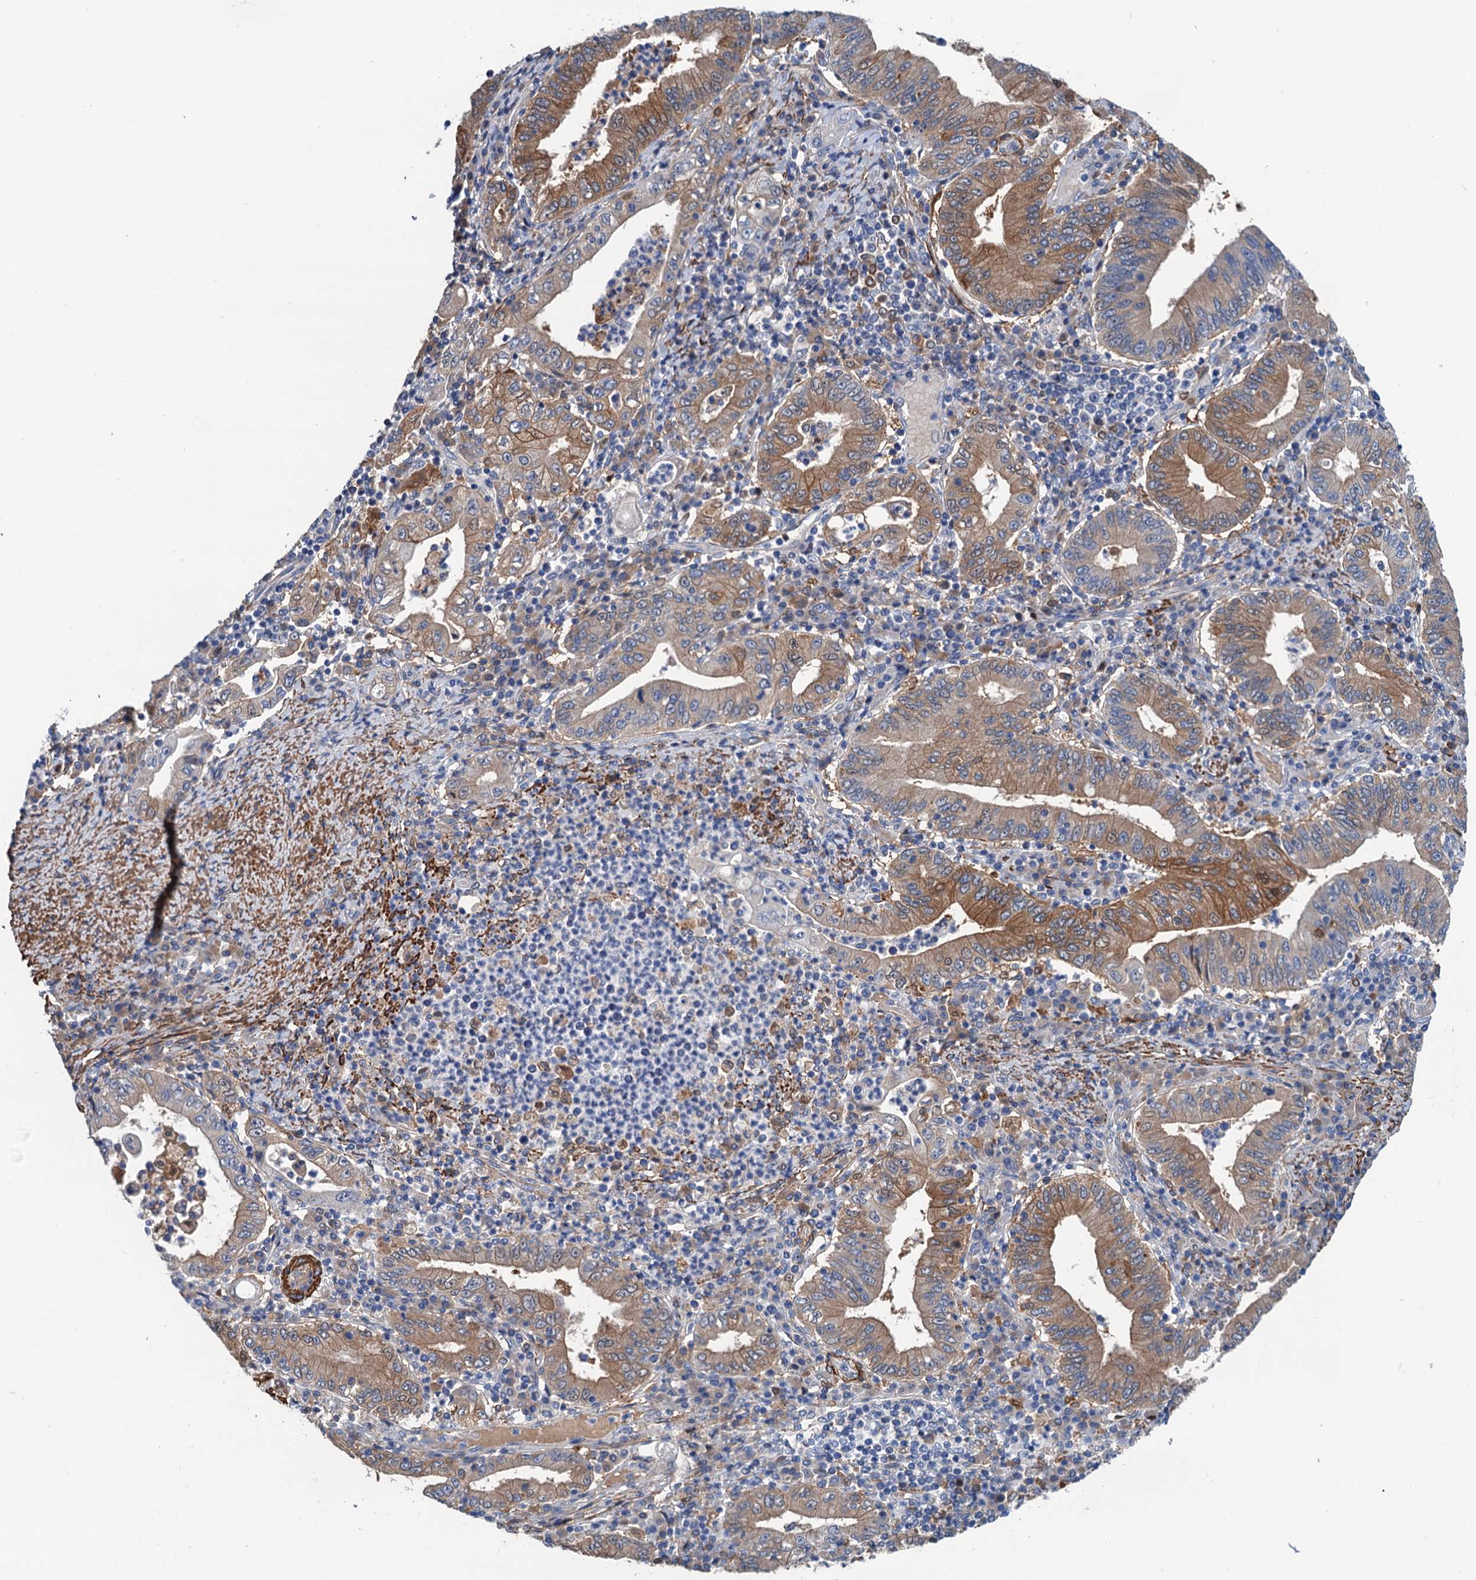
{"staining": {"intensity": "moderate", "quantity": ">75%", "location": "cytoplasmic/membranous,nuclear"}, "tissue": "stomach cancer", "cell_type": "Tumor cells", "image_type": "cancer", "snomed": [{"axis": "morphology", "description": "Normal tissue, NOS"}, {"axis": "morphology", "description": "Adenocarcinoma, NOS"}, {"axis": "topography", "description": "Esophagus"}, {"axis": "topography", "description": "Stomach, upper"}, {"axis": "topography", "description": "Peripheral nerve tissue"}], "caption": "Immunohistochemistry histopathology image of stomach cancer stained for a protein (brown), which shows medium levels of moderate cytoplasmic/membranous and nuclear staining in about >75% of tumor cells.", "gene": "CSTPP1", "patient": {"sex": "male", "age": 62}}